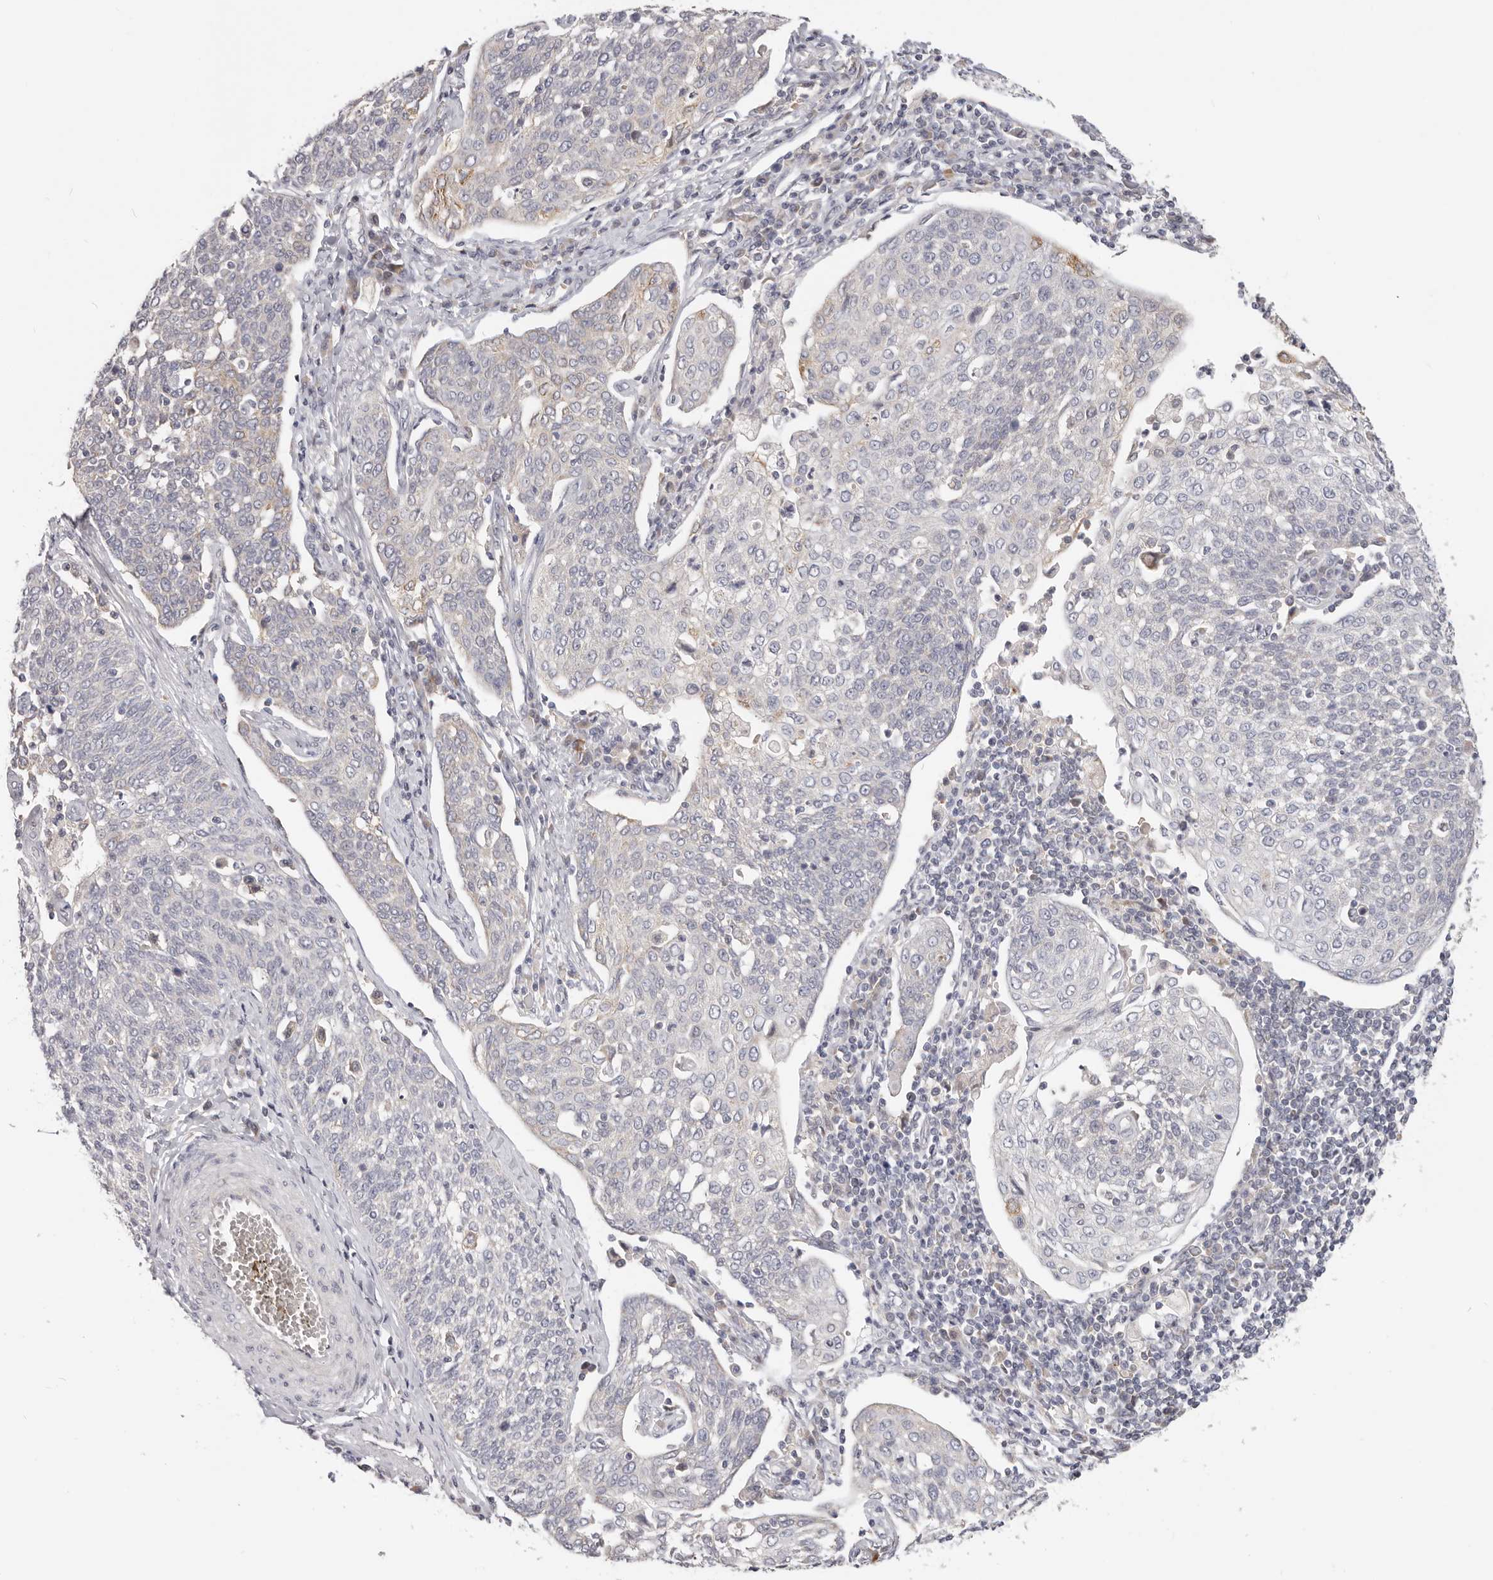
{"staining": {"intensity": "negative", "quantity": "none", "location": "none"}, "tissue": "cervical cancer", "cell_type": "Tumor cells", "image_type": "cancer", "snomed": [{"axis": "morphology", "description": "Squamous cell carcinoma, NOS"}, {"axis": "topography", "description": "Cervix"}], "caption": "Tumor cells are negative for protein expression in human cervical cancer (squamous cell carcinoma).", "gene": "TFB2M", "patient": {"sex": "female", "age": 34}}